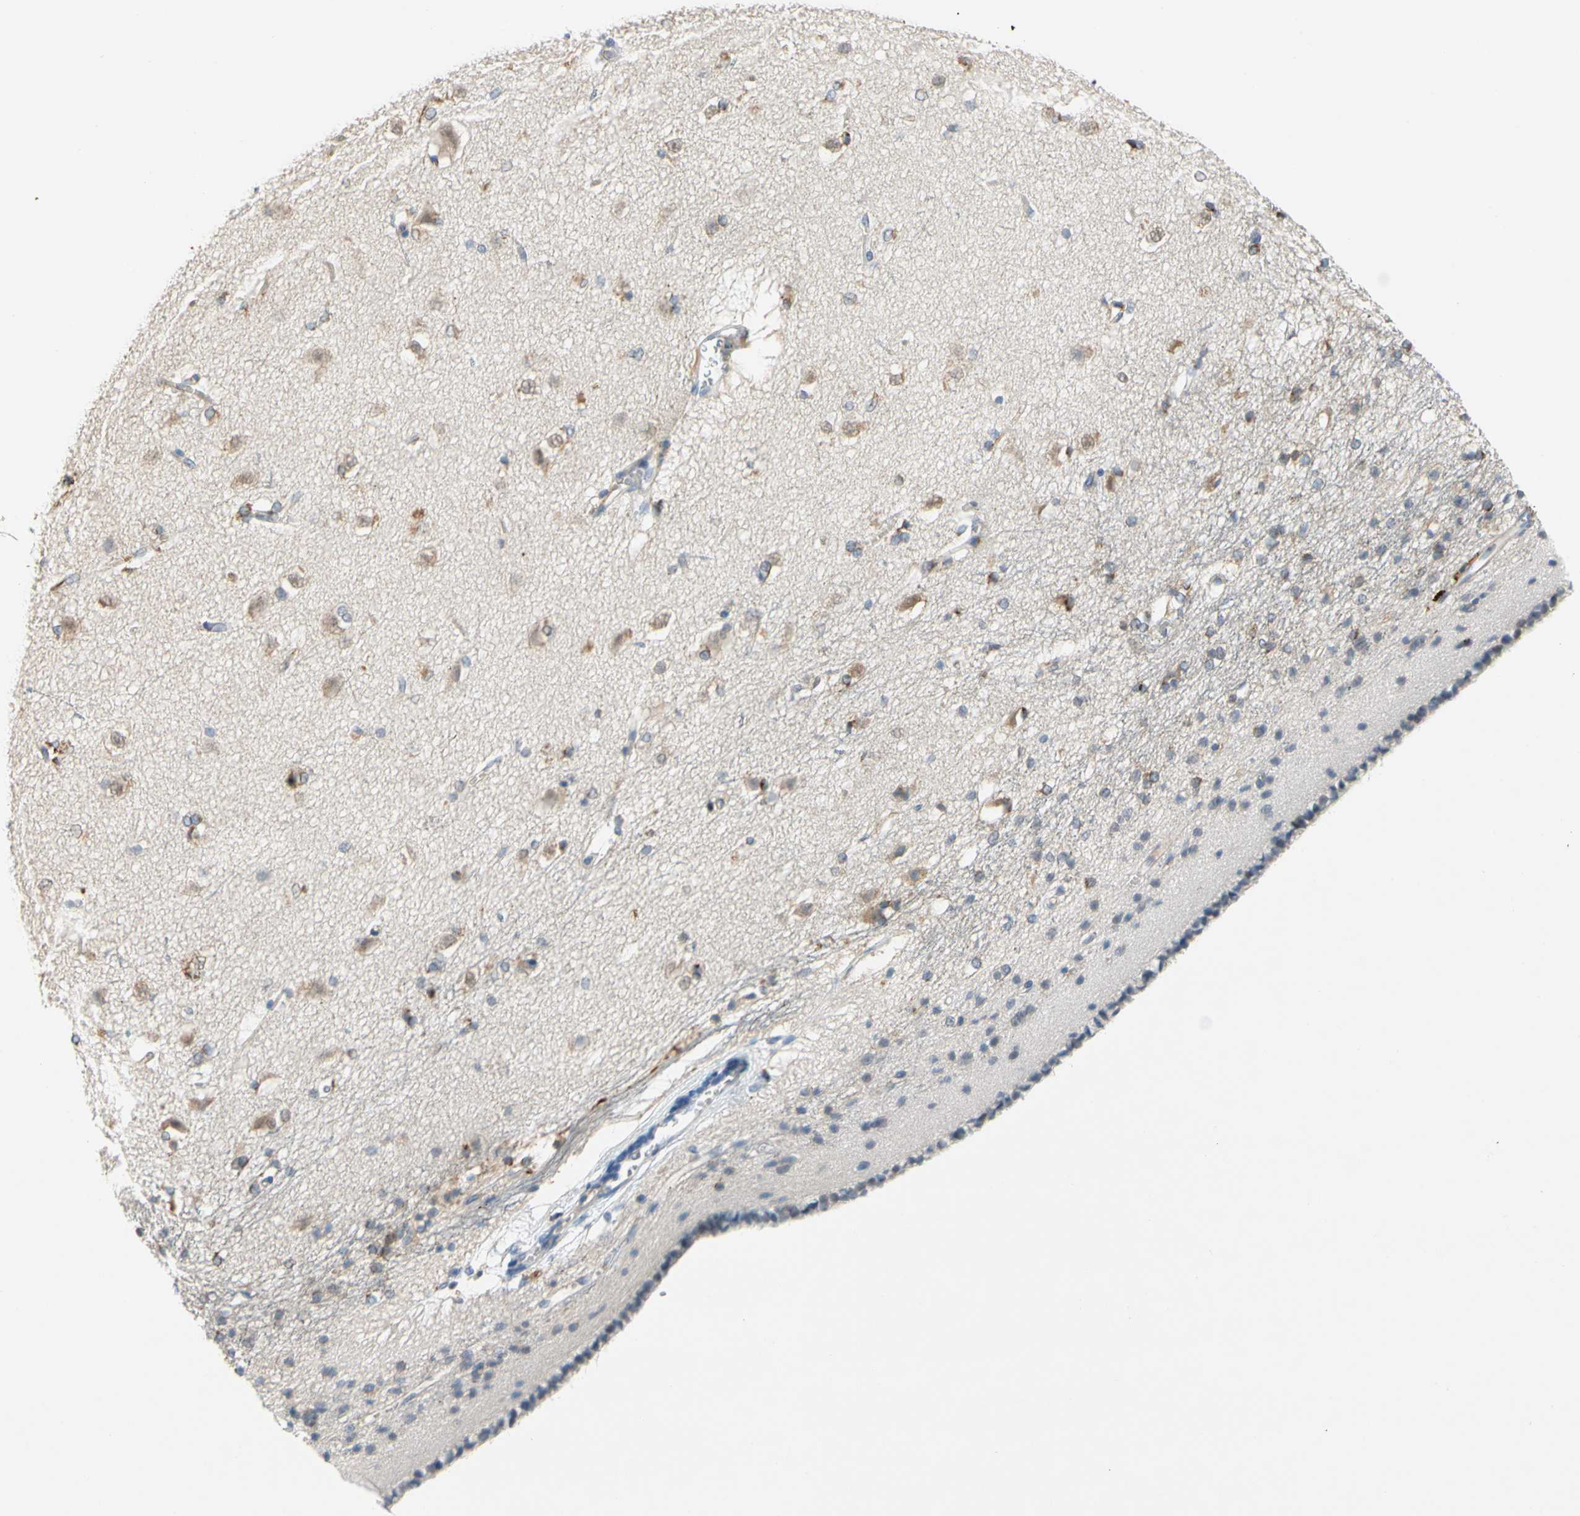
{"staining": {"intensity": "moderate", "quantity": "<25%", "location": "cytoplasmic/membranous"}, "tissue": "caudate", "cell_type": "Glial cells", "image_type": "normal", "snomed": [{"axis": "morphology", "description": "Normal tissue, NOS"}, {"axis": "topography", "description": "Lateral ventricle wall"}], "caption": "The histopathology image shows immunohistochemical staining of benign caudate. There is moderate cytoplasmic/membranous expression is identified in approximately <25% of glial cells.", "gene": "CNDP1", "patient": {"sex": "female", "age": 19}}